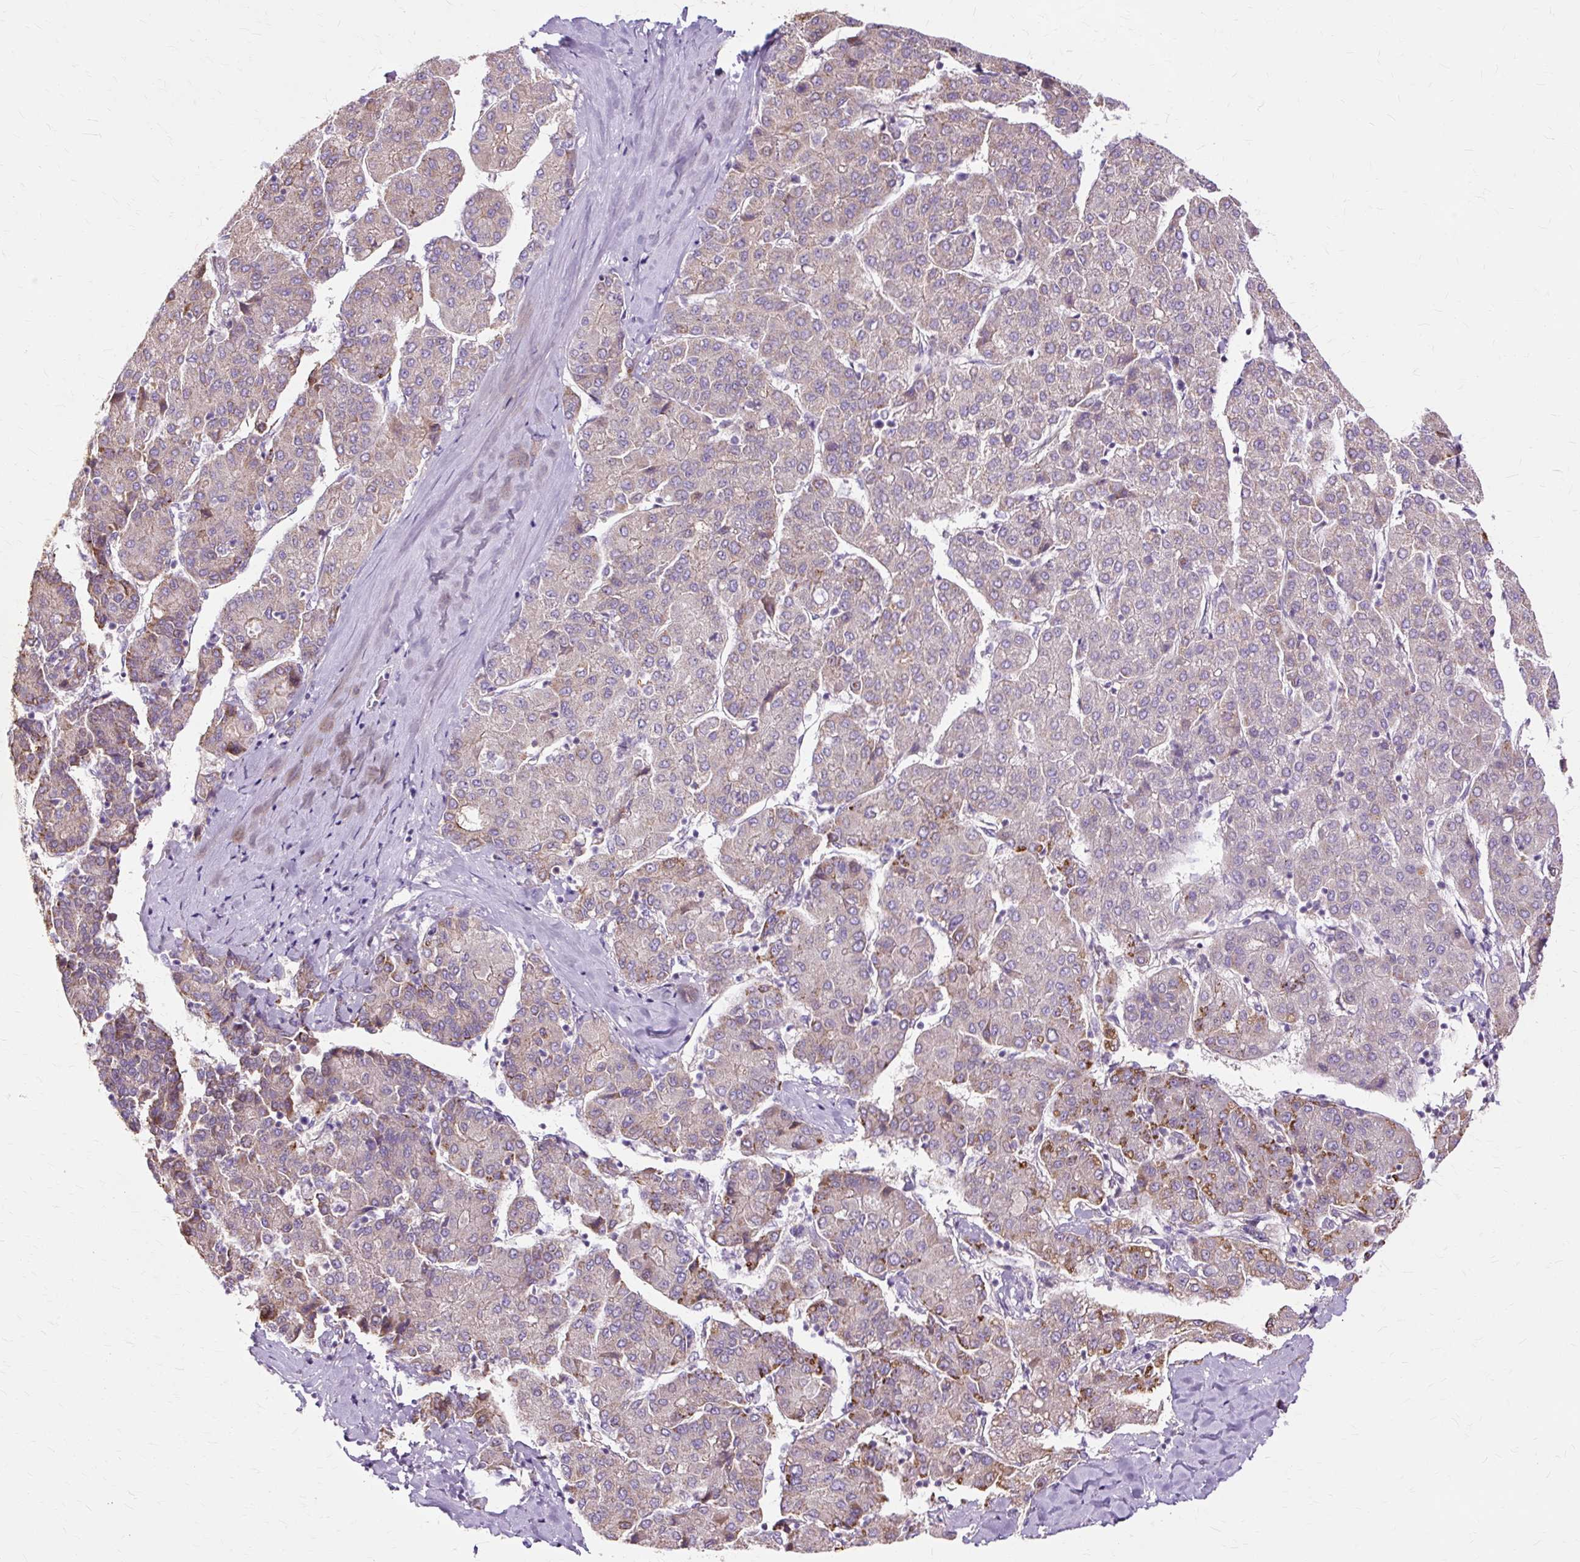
{"staining": {"intensity": "moderate", "quantity": "<25%", "location": "cytoplasmic/membranous"}, "tissue": "liver cancer", "cell_type": "Tumor cells", "image_type": "cancer", "snomed": [{"axis": "morphology", "description": "Carcinoma, Hepatocellular, NOS"}, {"axis": "topography", "description": "Liver"}], "caption": "Hepatocellular carcinoma (liver) stained with DAB (3,3'-diaminobenzidine) immunohistochemistry (IHC) exhibits low levels of moderate cytoplasmic/membranous staining in about <25% of tumor cells. (DAB (3,3'-diaminobenzidine) IHC with brightfield microscopy, high magnification).", "gene": "PDZD2", "patient": {"sex": "male", "age": 65}}